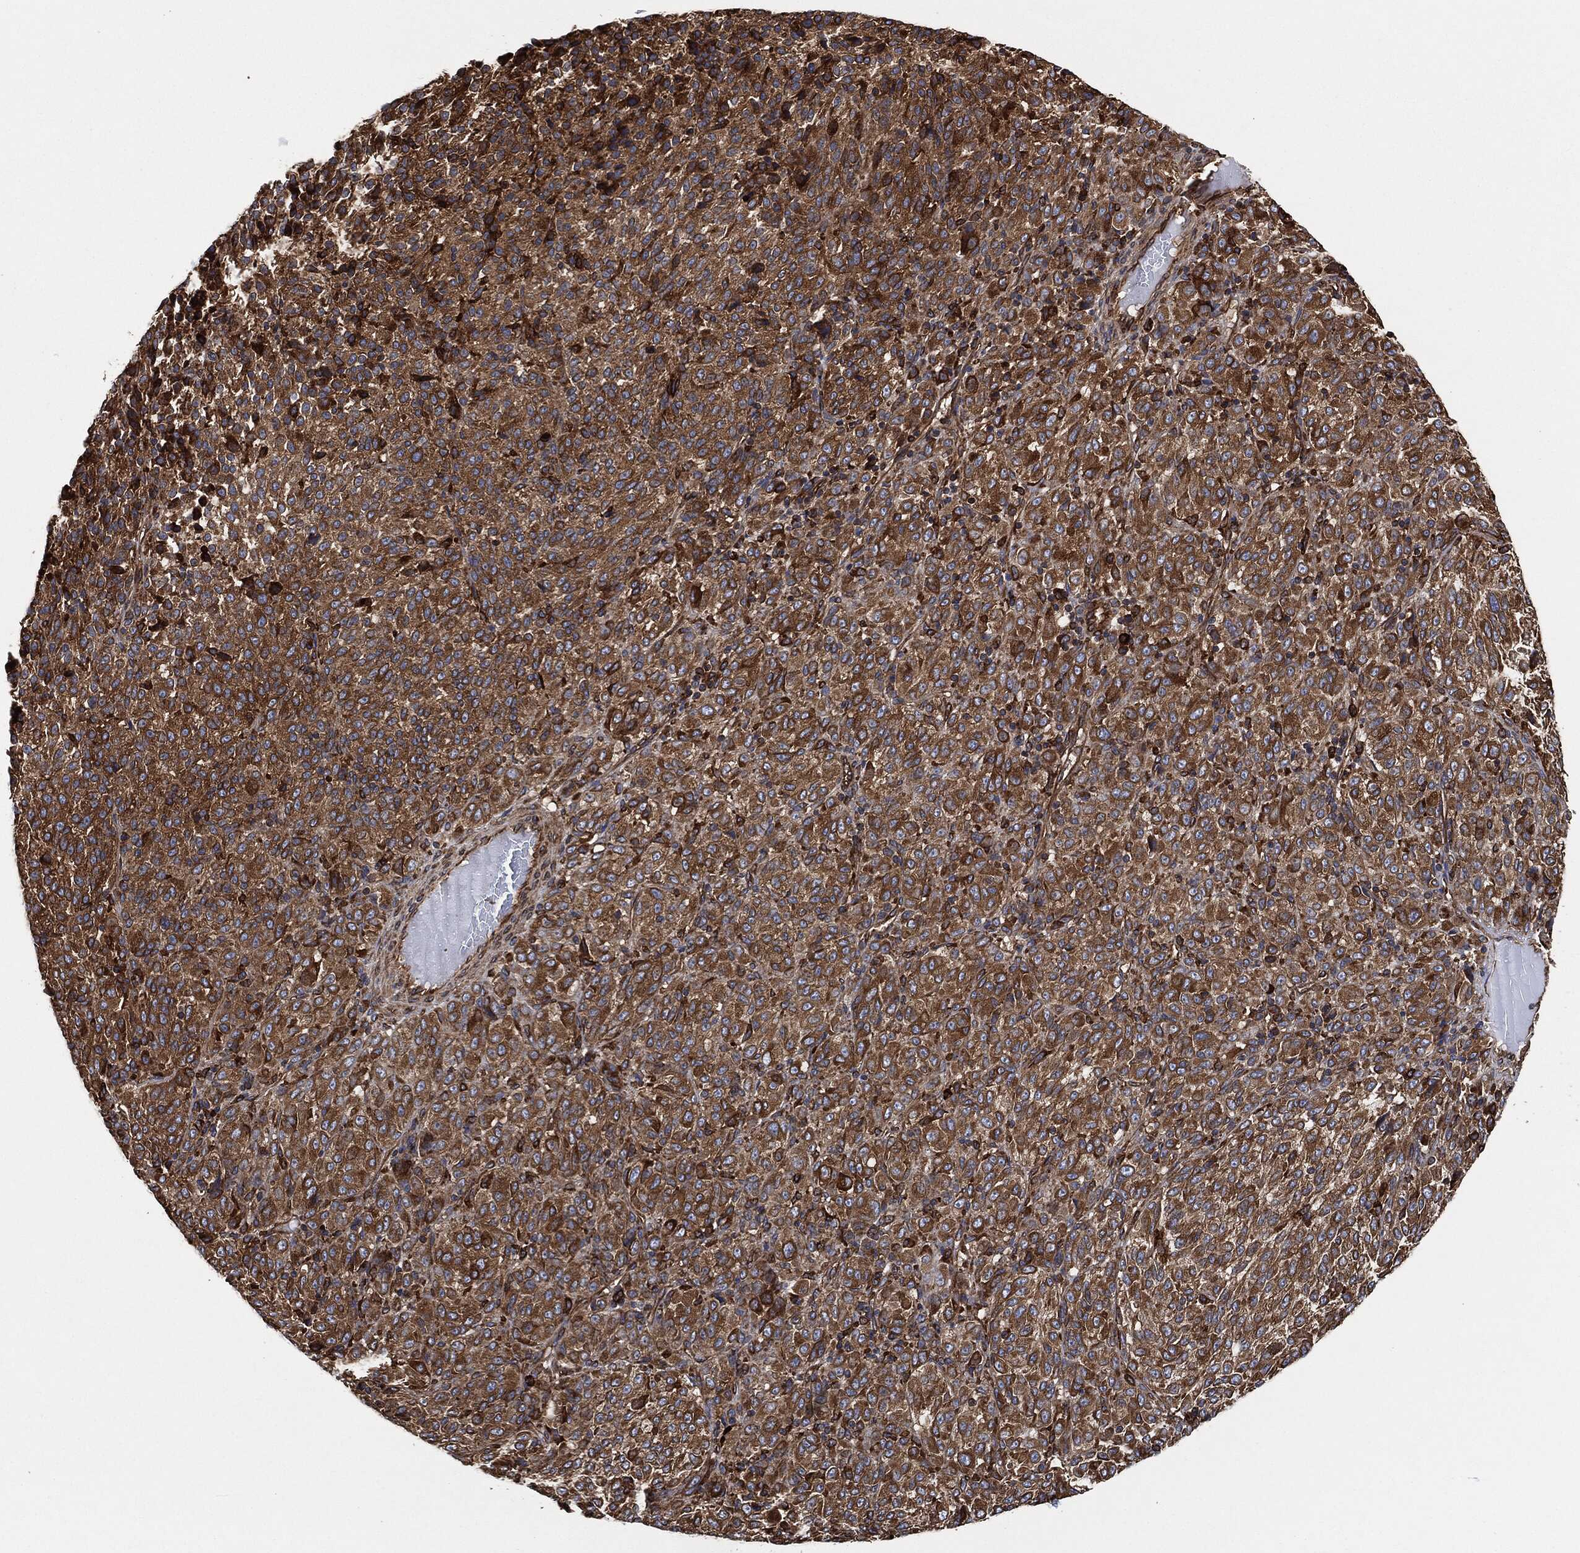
{"staining": {"intensity": "strong", "quantity": ">75%", "location": "cytoplasmic/membranous"}, "tissue": "melanoma", "cell_type": "Tumor cells", "image_type": "cancer", "snomed": [{"axis": "morphology", "description": "Malignant melanoma, Metastatic site"}, {"axis": "topography", "description": "Brain"}], "caption": "Malignant melanoma (metastatic site) stained for a protein (brown) shows strong cytoplasmic/membranous positive positivity in approximately >75% of tumor cells.", "gene": "AMFR", "patient": {"sex": "female", "age": 56}}